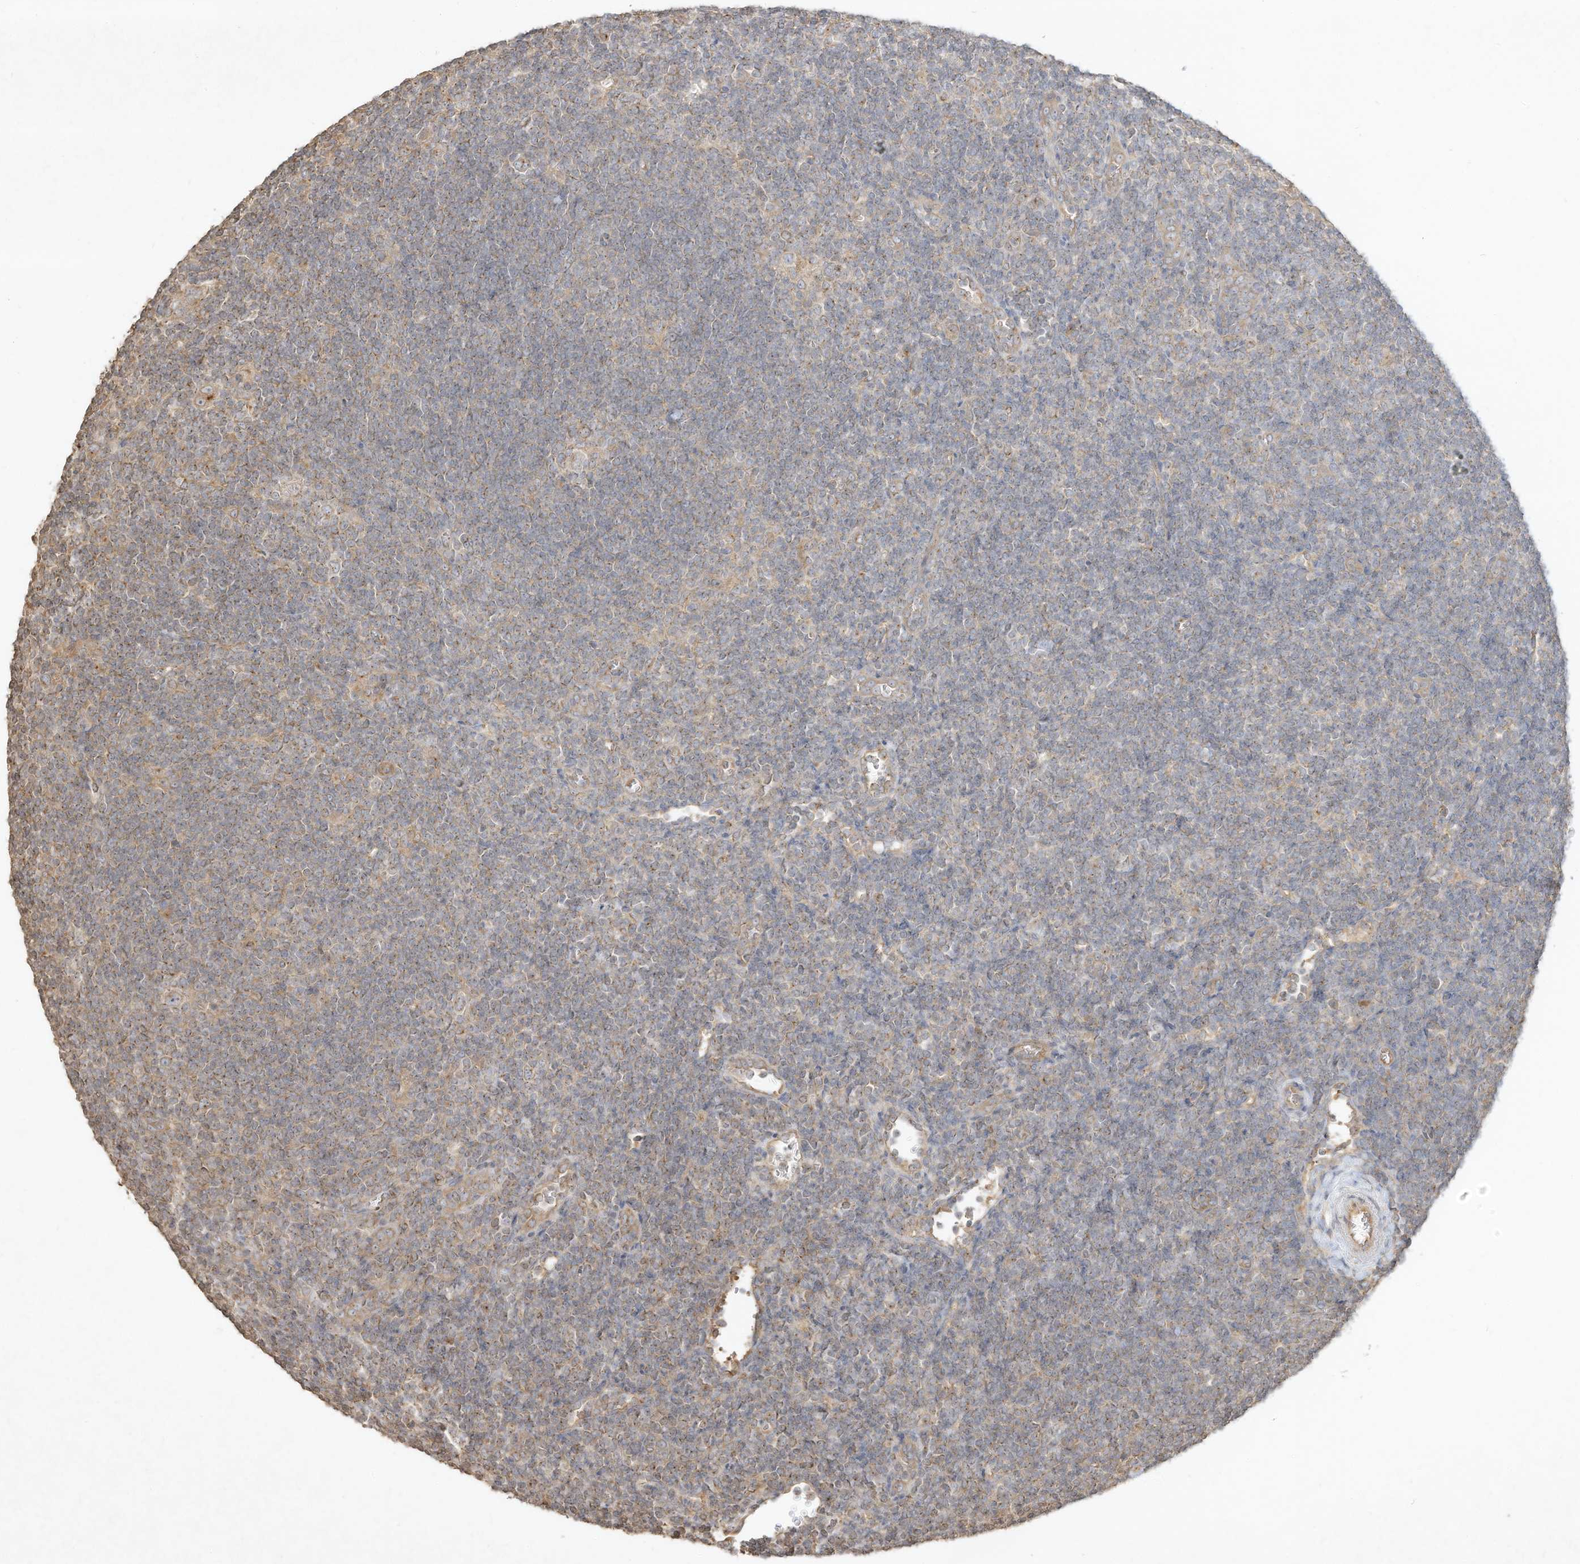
{"staining": {"intensity": "weak", "quantity": "<25%", "location": "cytoplasmic/membranous"}, "tissue": "lymphoma", "cell_type": "Tumor cells", "image_type": "cancer", "snomed": [{"axis": "morphology", "description": "Hodgkin's disease, NOS"}, {"axis": "topography", "description": "Lymph node"}], "caption": "Immunohistochemistry histopathology image of neoplastic tissue: Hodgkin's disease stained with DAB (3,3'-diaminobenzidine) demonstrates no significant protein staining in tumor cells.", "gene": "DYNC1I2", "patient": {"sex": "female", "age": 57}}